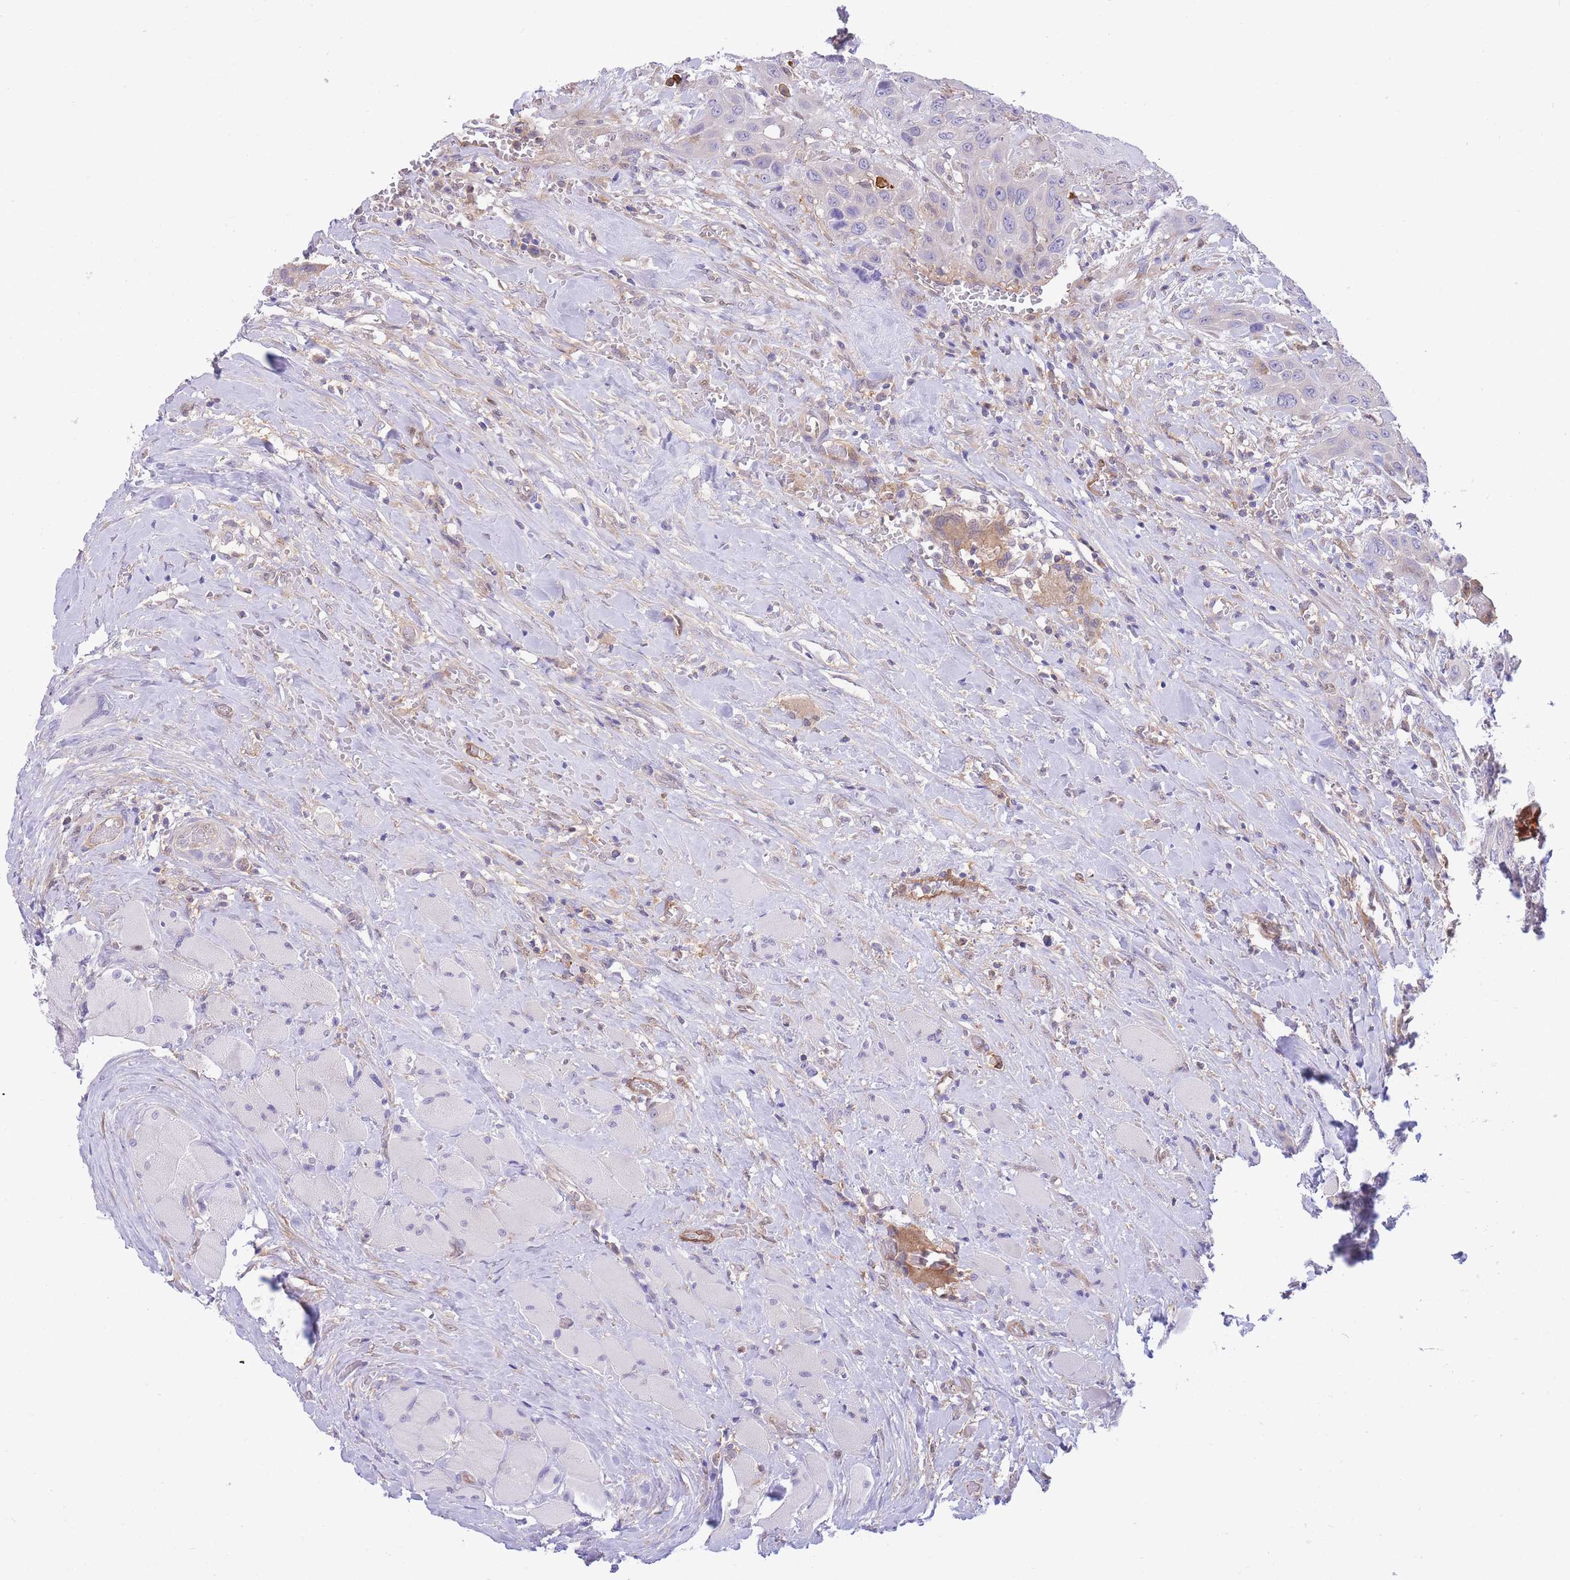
{"staining": {"intensity": "negative", "quantity": "none", "location": "none"}, "tissue": "head and neck cancer", "cell_type": "Tumor cells", "image_type": "cancer", "snomed": [{"axis": "morphology", "description": "Squamous cell carcinoma, NOS"}, {"axis": "topography", "description": "Head-Neck"}], "caption": "Head and neck squamous cell carcinoma was stained to show a protein in brown. There is no significant positivity in tumor cells.", "gene": "NAMPT", "patient": {"sex": "male", "age": 81}}